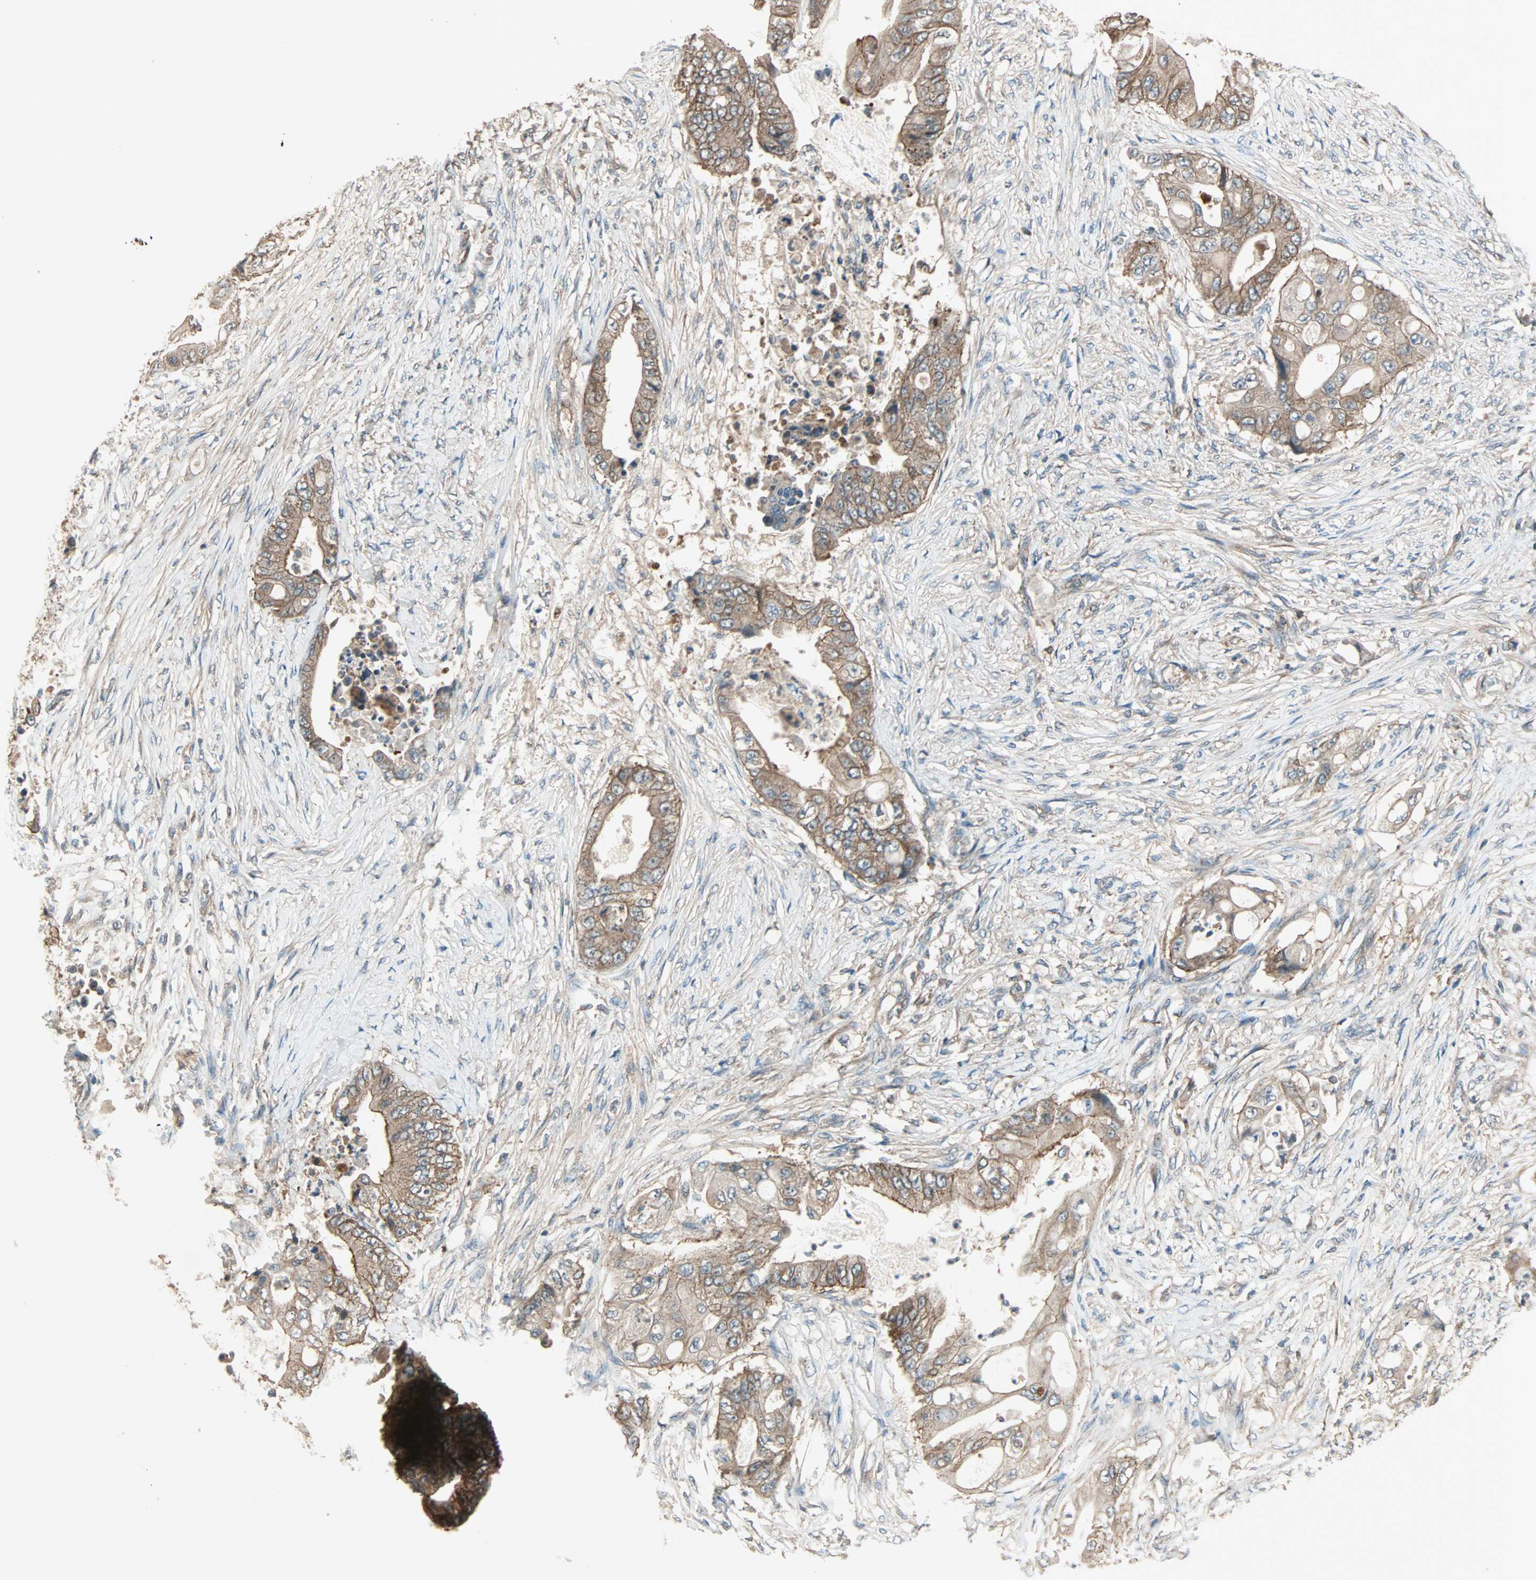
{"staining": {"intensity": "moderate", "quantity": ">75%", "location": "cytoplasmic/membranous"}, "tissue": "stomach cancer", "cell_type": "Tumor cells", "image_type": "cancer", "snomed": [{"axis": "morphology", "description": "Adenocarcinoma, NOS"}, {"axis": "topography", "description": "Stomach"}], "caption": "There is medium levels of moderate cytoplasmic/membranous expression in tumor cells of stomach cancer (adenocarcinoma), as demonstrated by immunohistochemical staining (brown color).", "gene": "MAP3K21", "patient": {"sex": "female", "age": 73}}